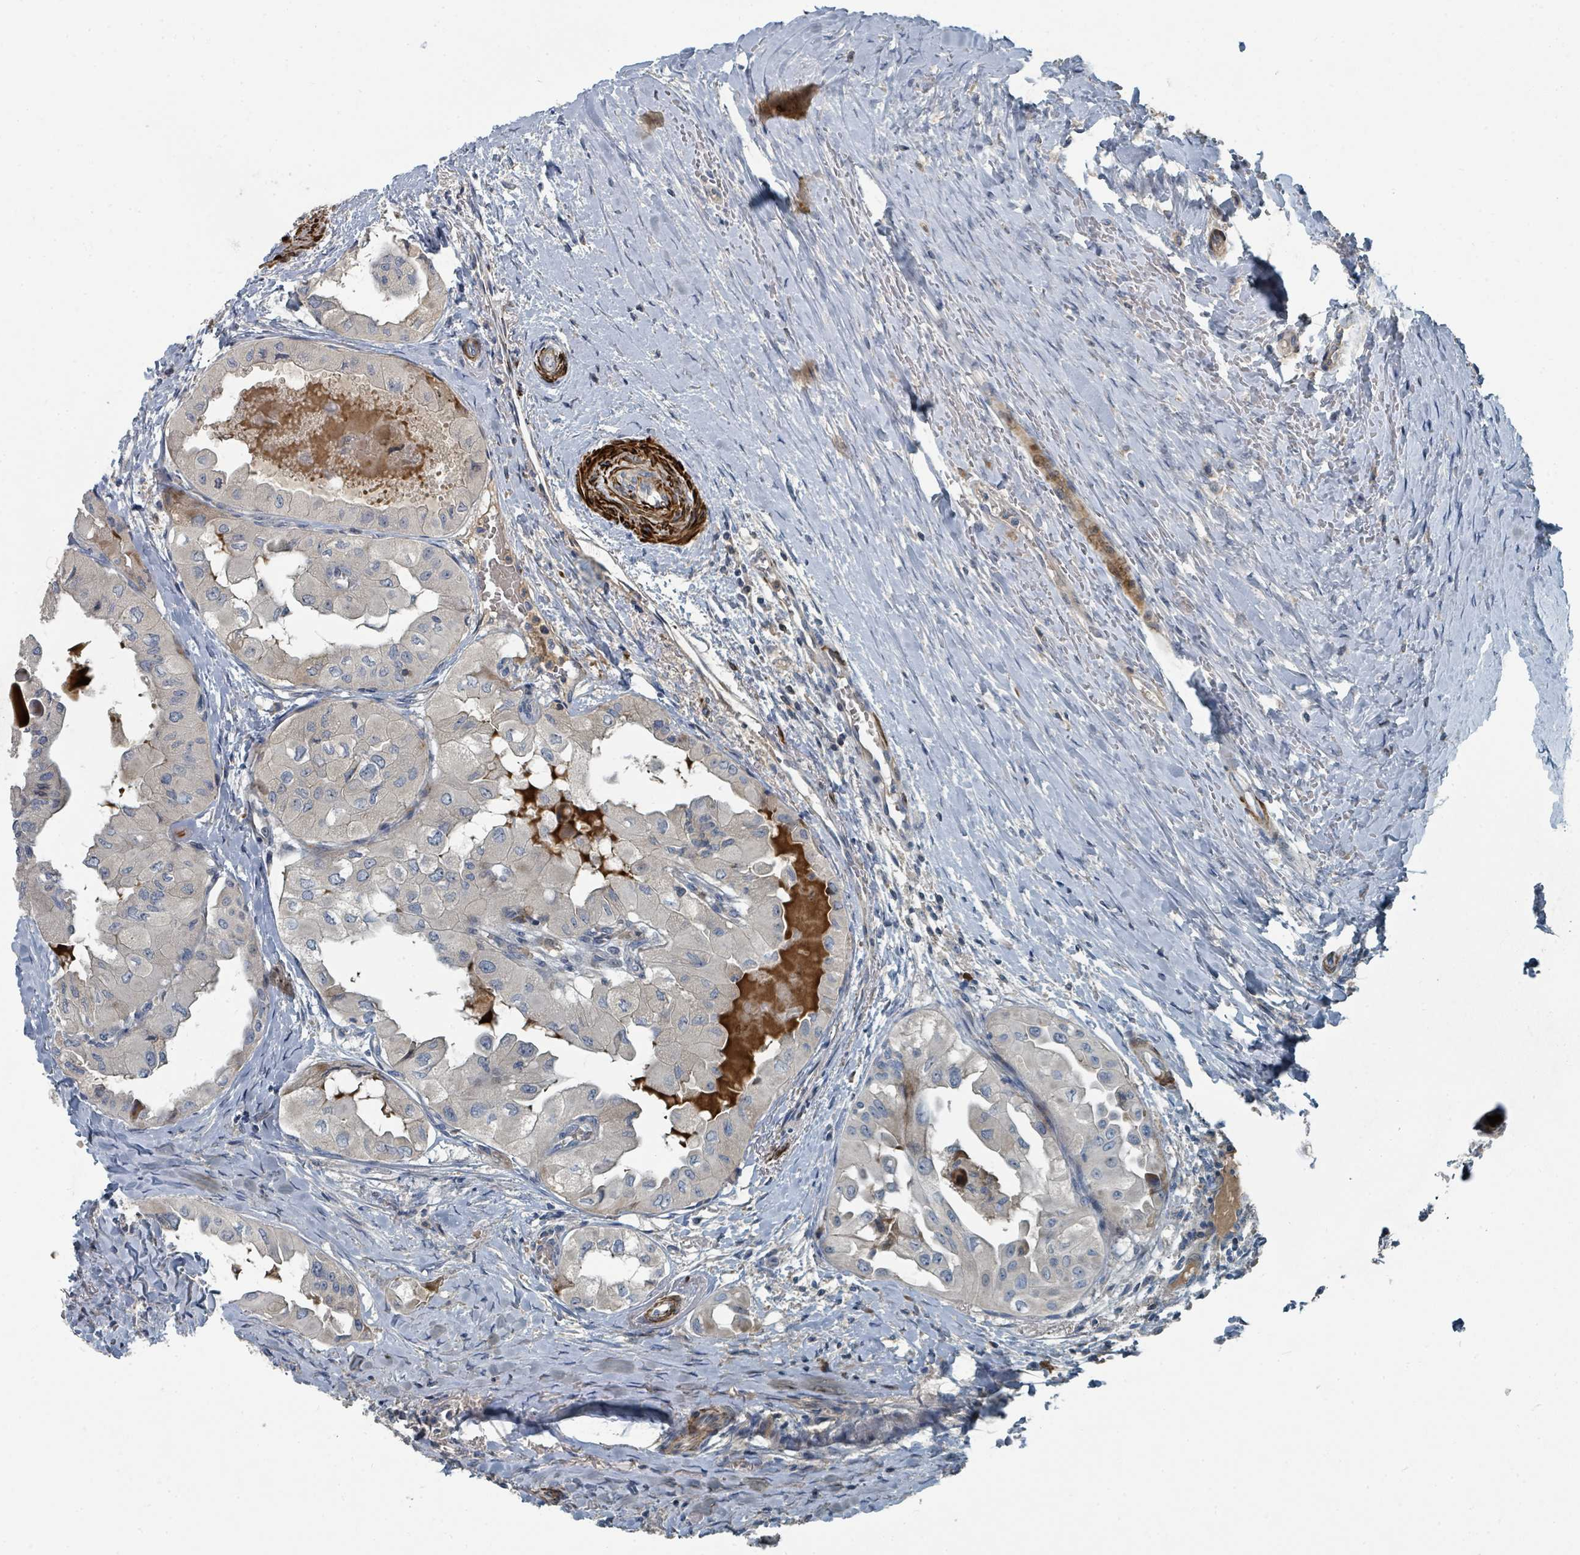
{"staining": {"intensity": "negative", "quantity": "none", "location": "none"}, "tissue": "thyroid cancer", "cell_type": "Tumor cells", "image_type": "cancer", "snomed": [{"axis": "morphology", "description": "Papillary adenocarcinoma, NOS"}, {"axis": "topography", "description": "Thyroid gland"}], "caption": "A histopathology image of human thyroid cancer is negative for staining in tumor cells.", "gene": "SLC44A5", "patient": {"sex": "female", "age": 59}}